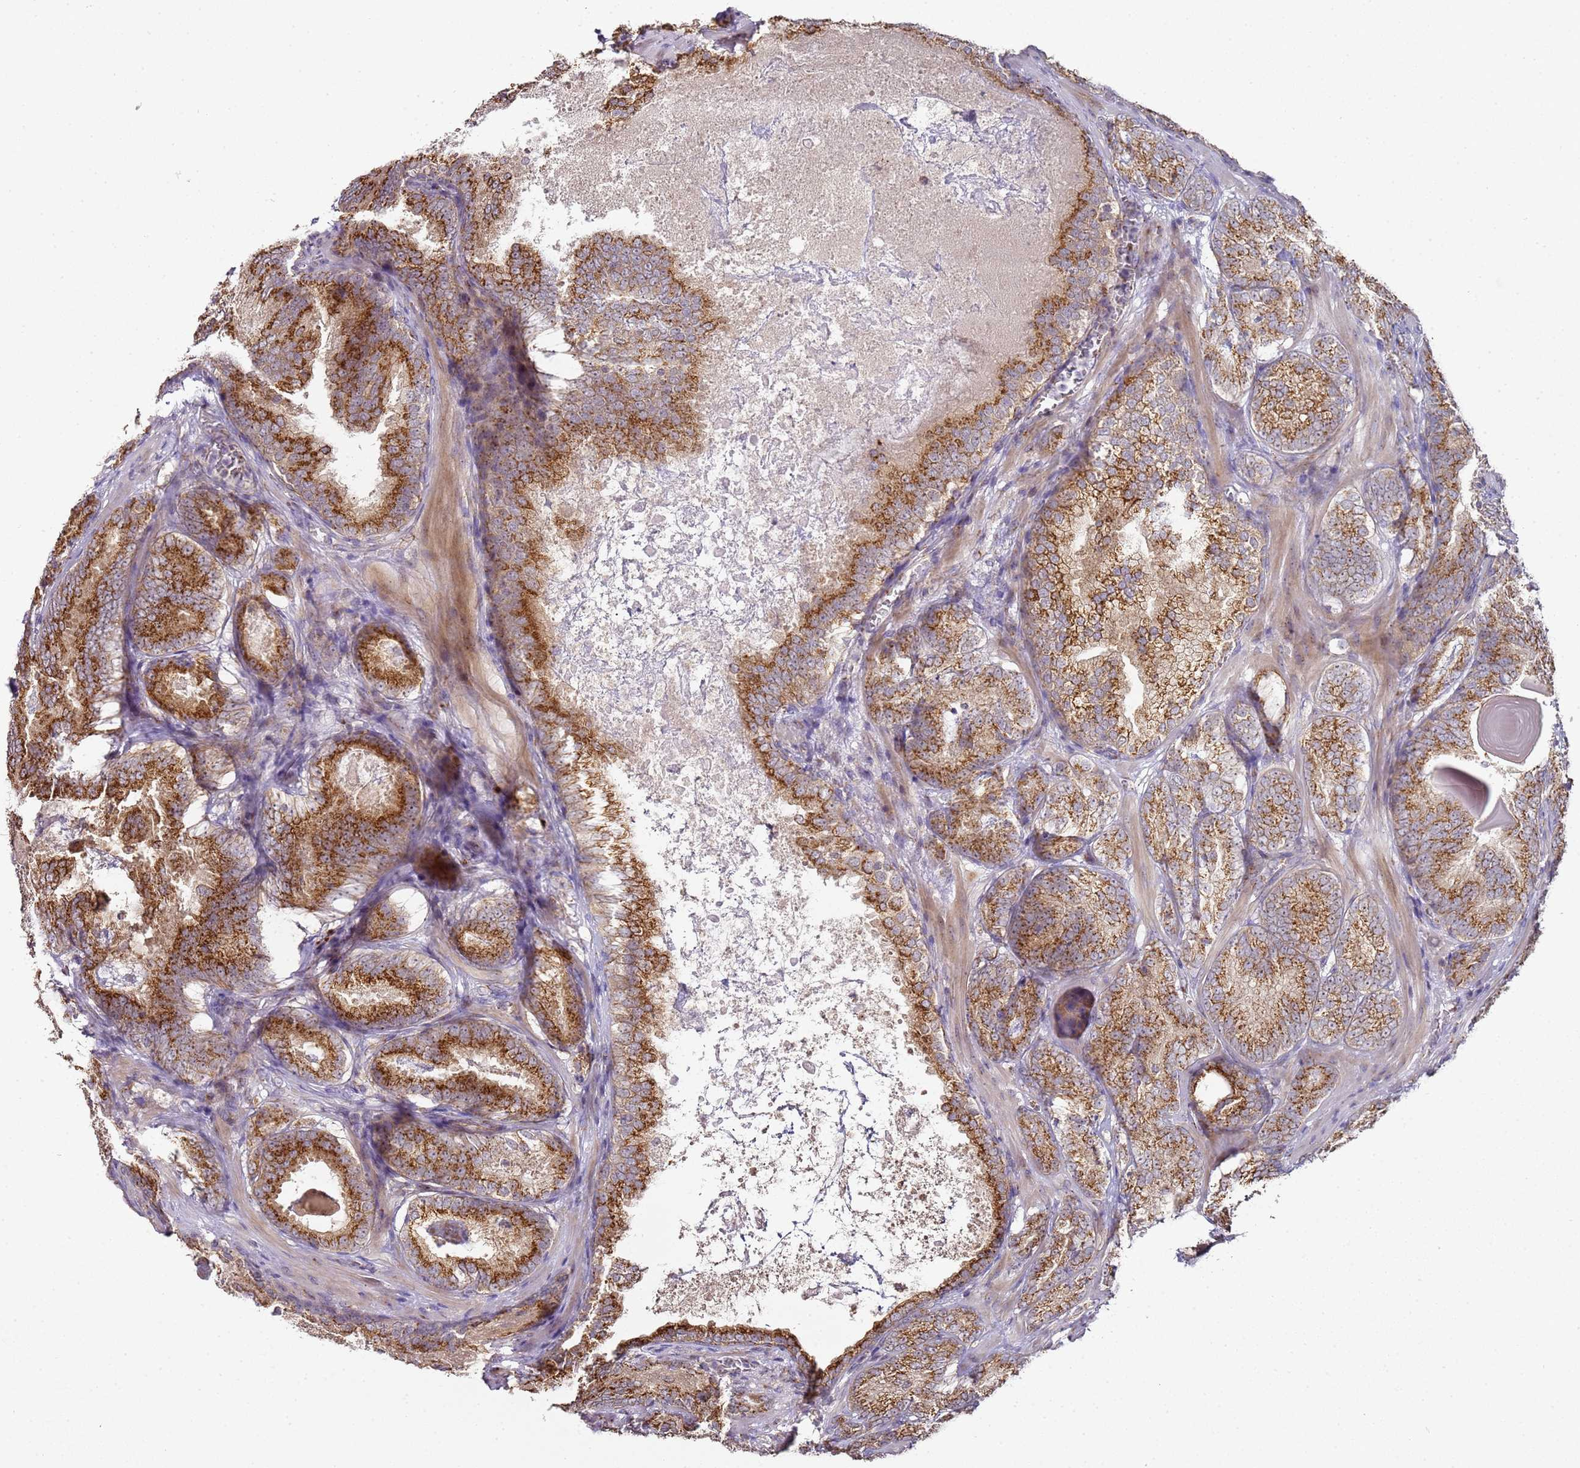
{"staining": {"intensity": "moderate", "quantity": ">75%", "location": "cytoplasmic/membranous"}, "tissue": "prostate cancer", "cell_type": "Tumor cells", "image_type": "cancer", "snomed": [{"axis": "morphology", "description": "Adenocarcinoma, High grade"}, {"axis": "topography", "description": "Prostate"}], "caption": "This photomicrograph shows high-grade adenocarcinoma (prostate) stained with immunohistochemistry to label a protein in brown. The cytoplasmic/membranous of tumor cells show moderate positivity for the protein. Nuclei are counter-stained blue.", "gene": "MRPL49", "patient": {"sex": "male", "age": 66}}